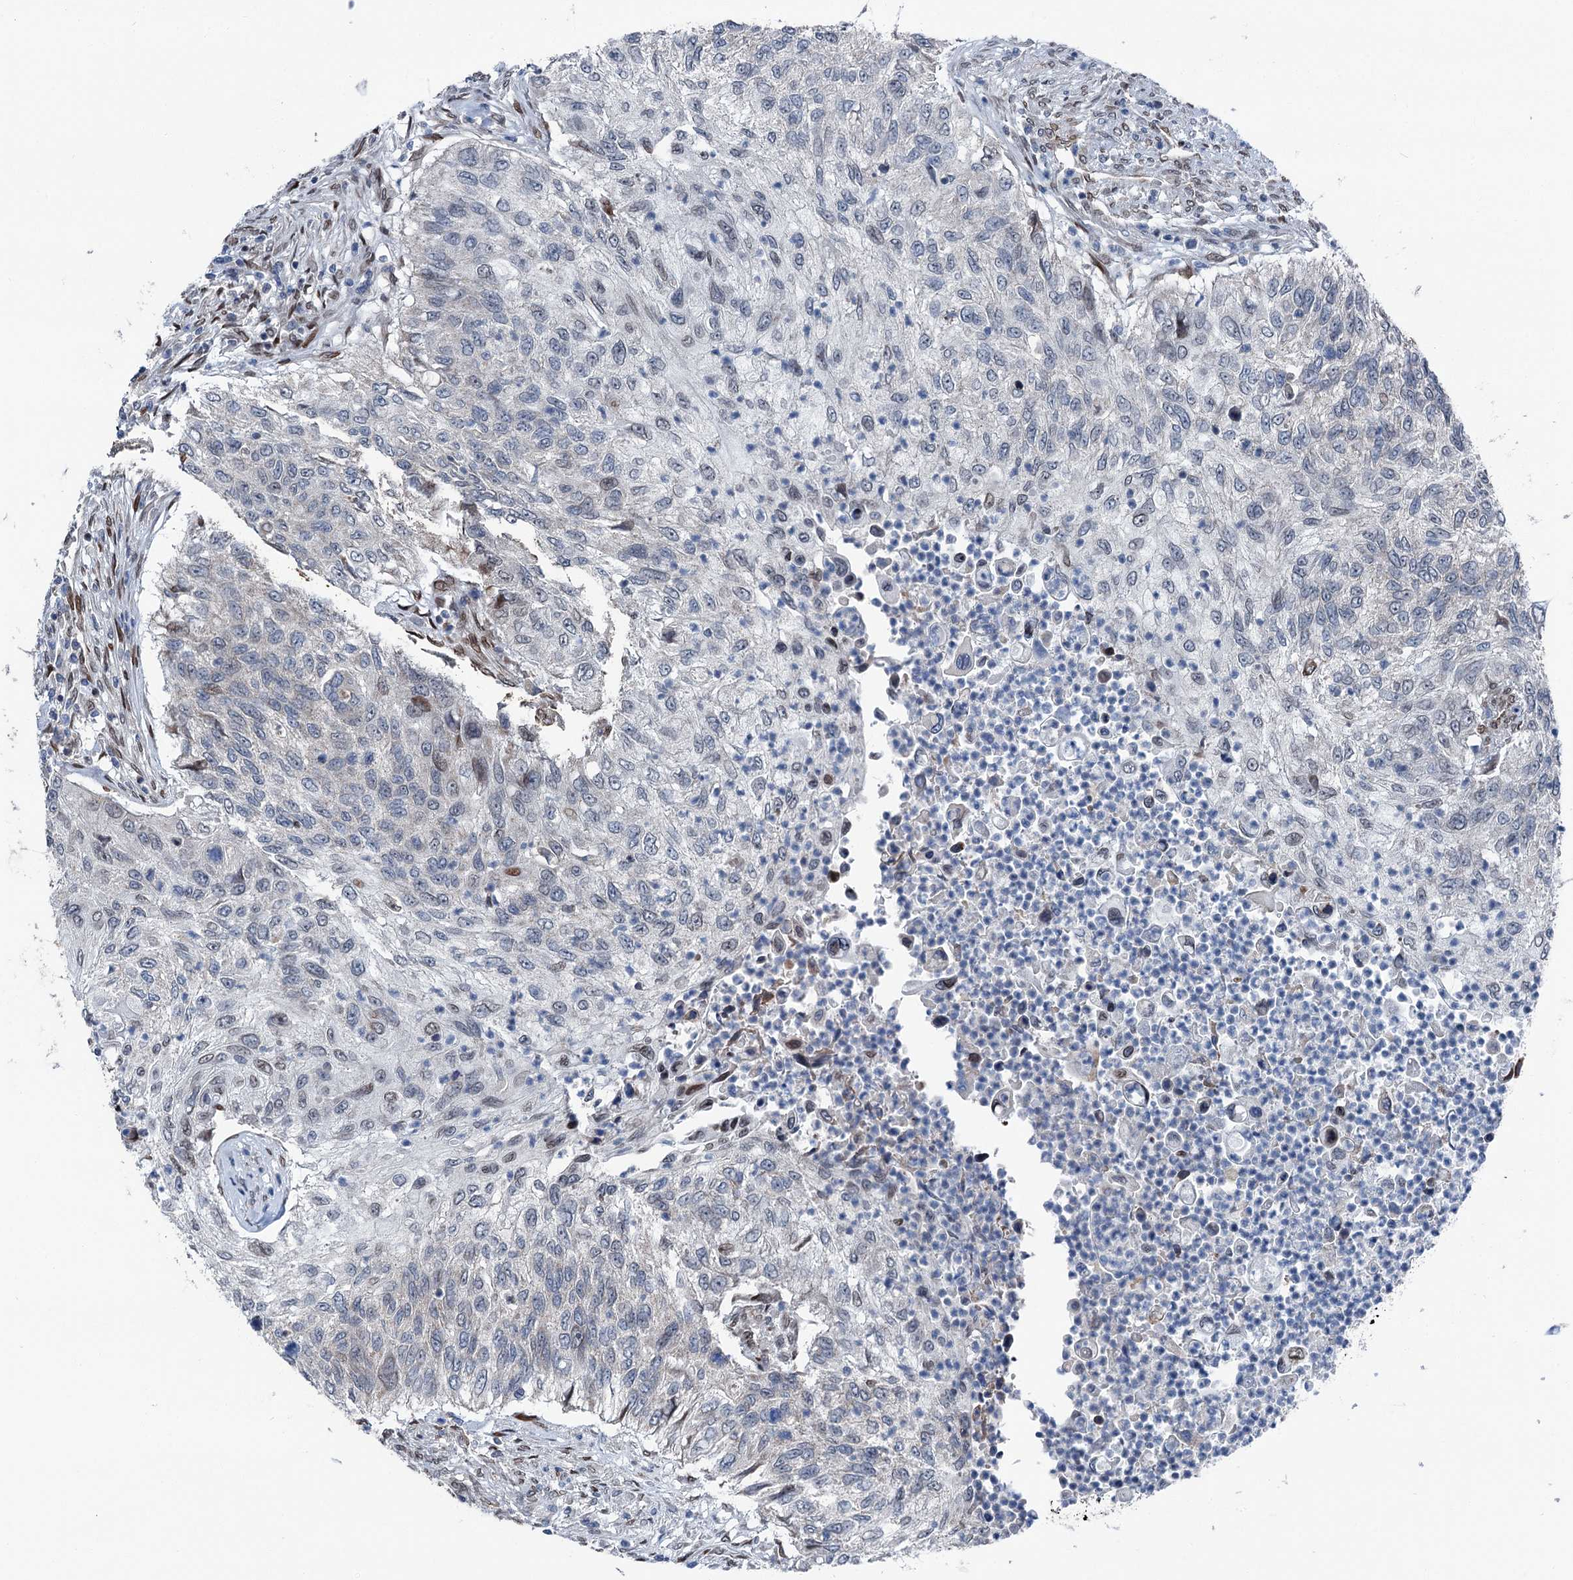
{"staining": {"intensity": "negative", "quantity": "none", "location": "none"}, "tissue": "urothelial cancer", "cell_type": "Tumor cells", "image_type": "cancer", "snomed": [{"axis": "morphology", "description": "Urothelial carcinoma, High grade"}, {"axis": "topography", "description": "Urinary bladder"}], "caption": "Immunohistochemistry micrograph of human high-grade urothelial carcinoma stained for a protein (brown), which demonstrates no expression in tumor cells.", "gene": "MRPL14", "patient": {"sex": "female", "age": 60}}